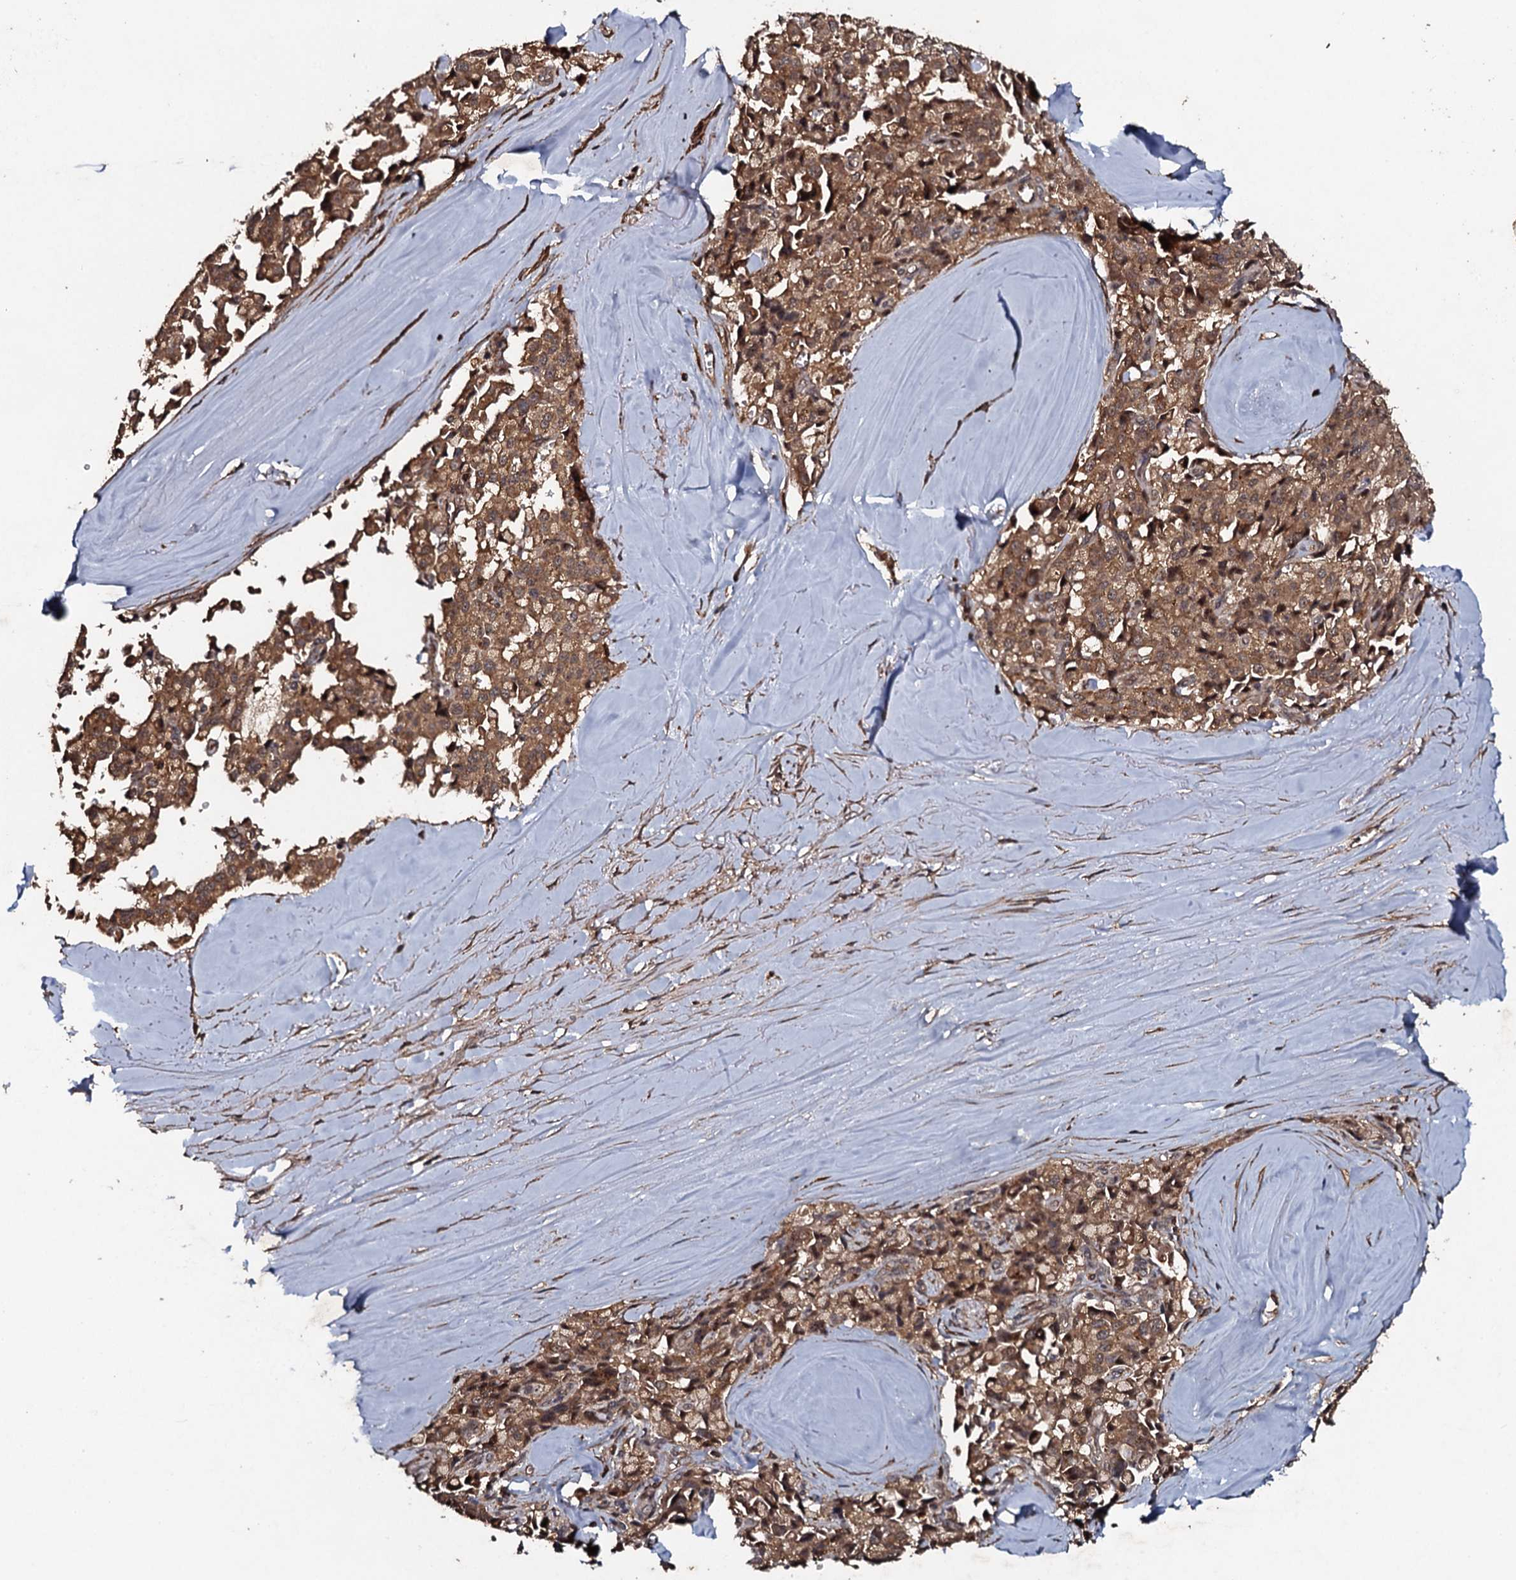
{"staining": {"intensity": "moderate", "quantity": ">75%", "location": "cytoplasmic/membranous"}, "tissue": "pancreatic cancer", "cell_type": "Tumor cells", "image_type": "cancer", "snomed": [{"axis": "morphology", "description": "Adenocarcinoma, NOS"}, {"axis": "topography", "description": "Pancreas"}], "caption": "Moderate cytoplasmic/membranous positivity is appreciated in approximately >75% of tumor cells in pancreatic adenocarcinoma.", "gene": "ADGRG3", "patient": {"sex": "male", "age": 65}}